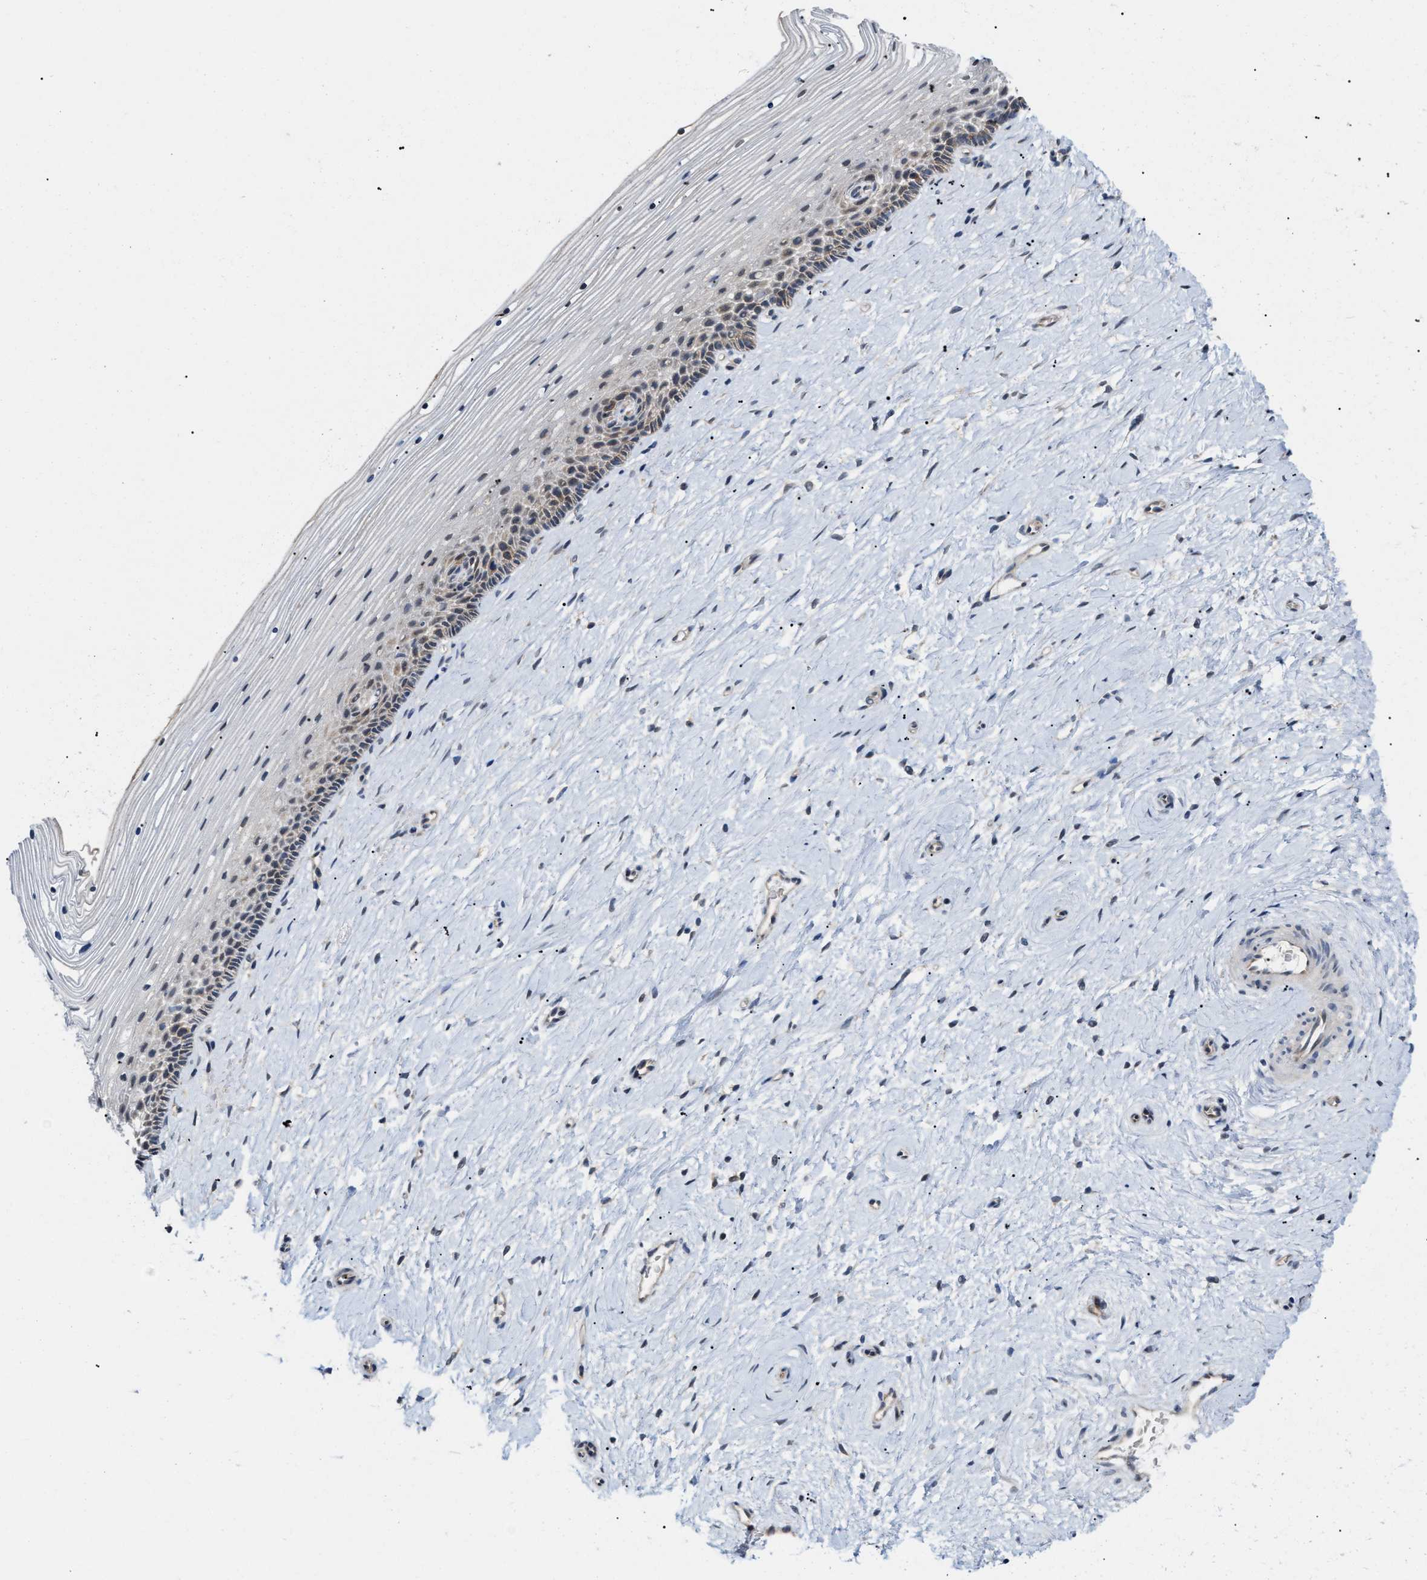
{"staining": {"intensity": "weak", "quantity": "25%-75%", "location": "cytoplasmic/membranous"}, "tissue": "cervix", "cell_type": "Squamous epithelial cells", "image_type": "normal", "snomed": [{"axis": "morphology", "description": "Normal tissue, NOS"}, {"axis": "topography", "description": "Cervix"}], "caption": "Immunohistochemical staining of benign cervix shows low levels of weak cytoplasmic/membranous staining in approximately 25%-75% of squamous epithelial cells.", "gene": "CSNK1A1", "patient": {"sex": "female", "age": 39}}